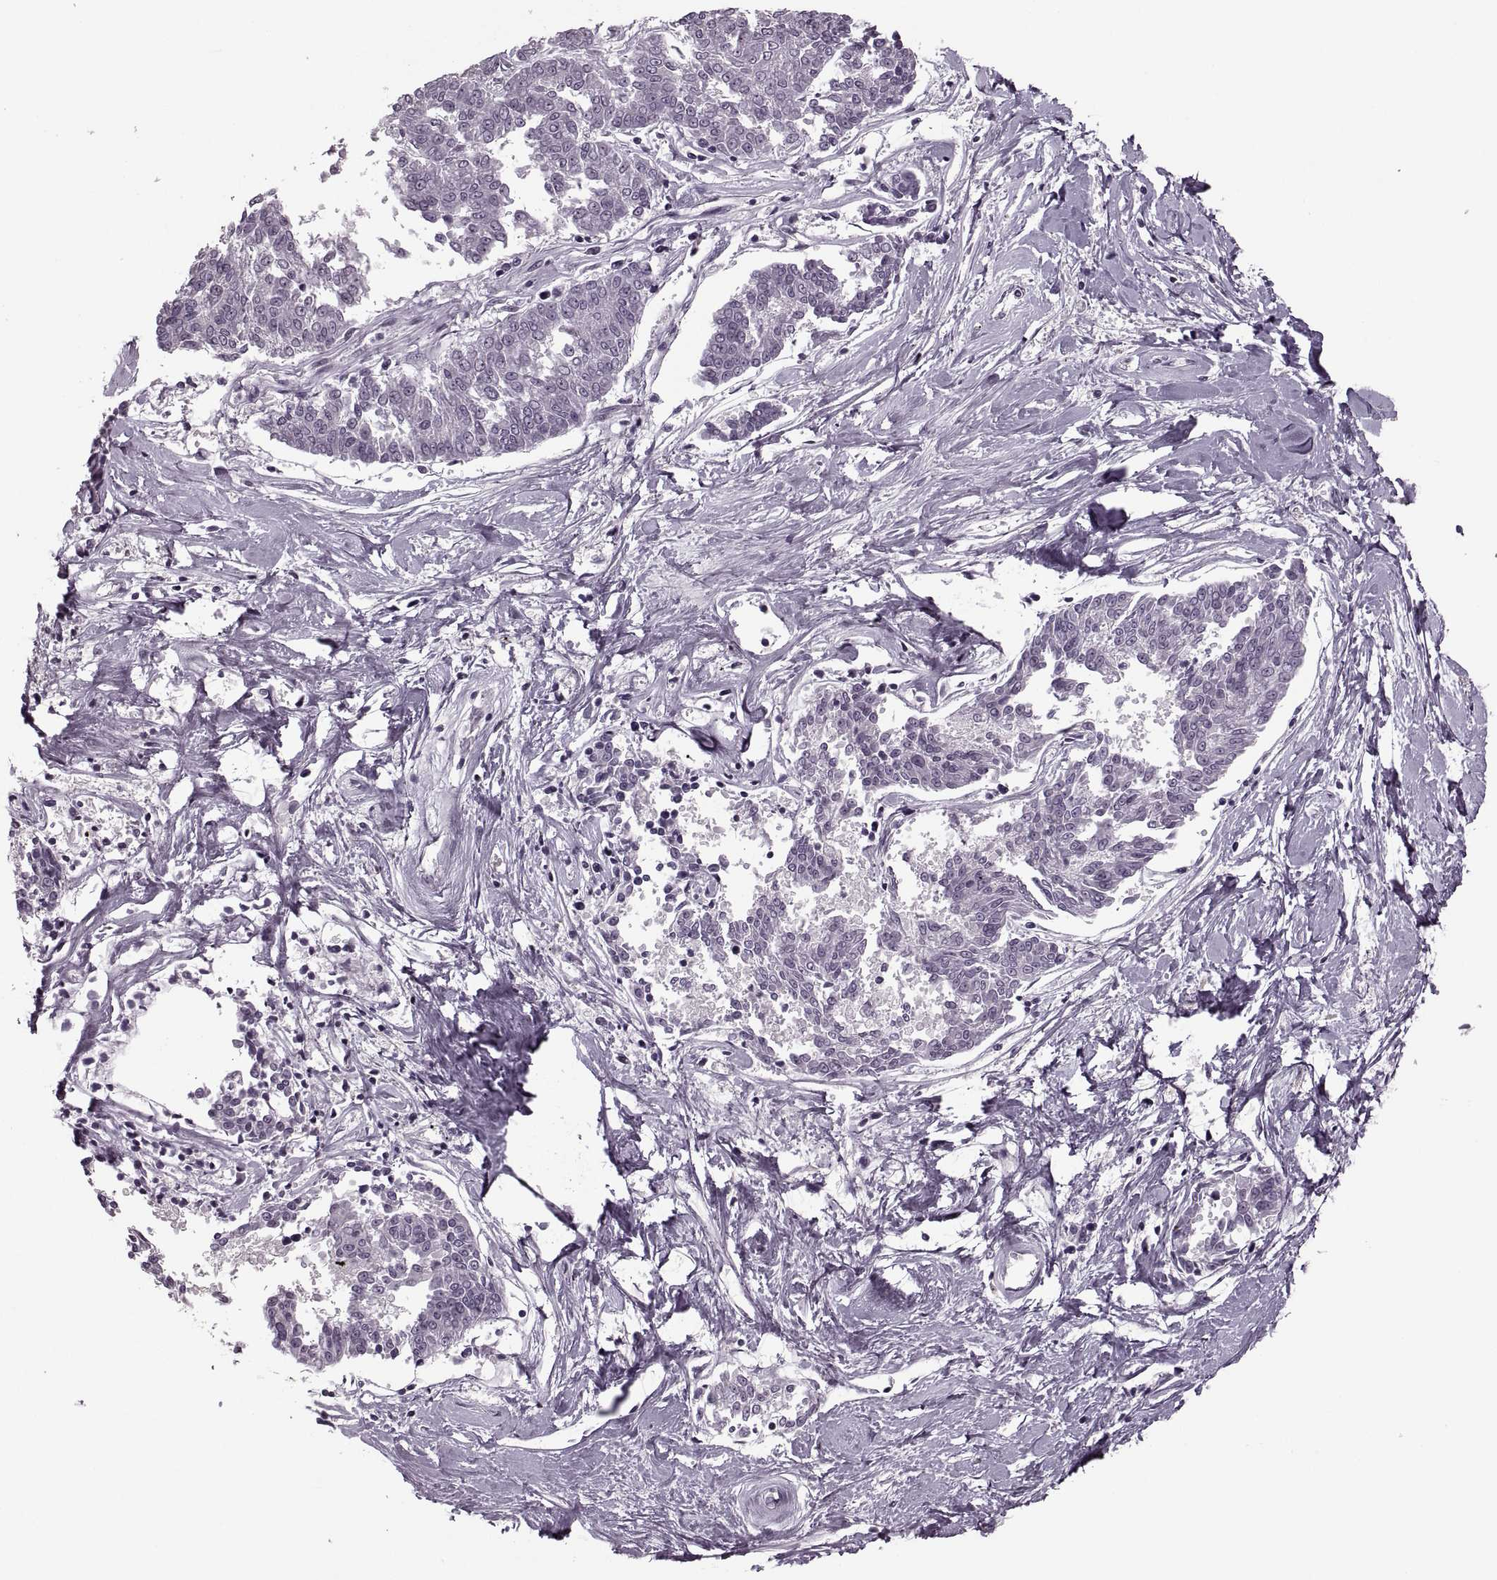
{"staining": {"intensity": "negative", "quantity": "none", "location": "none"}, "tissue": "melanoma", "cell_type": "Tumor cells", "image_type": "cancer", "snomed": [{"axis": "morphology", "description": "Malignant melanoma, NOS"}, {"axis": "topography", "description": "Skin"}], "caption": "High power microscopy photomicrograph of an IHC histopathology image of melanoma, revealing no significant positivity in tumor cells. (Brightfield microscopy of DAB (3,3'-diaminobenzidine) IHC at high magnification).", "gene": "PAGE5", "patient": {"sex": "female", "age": 72}}